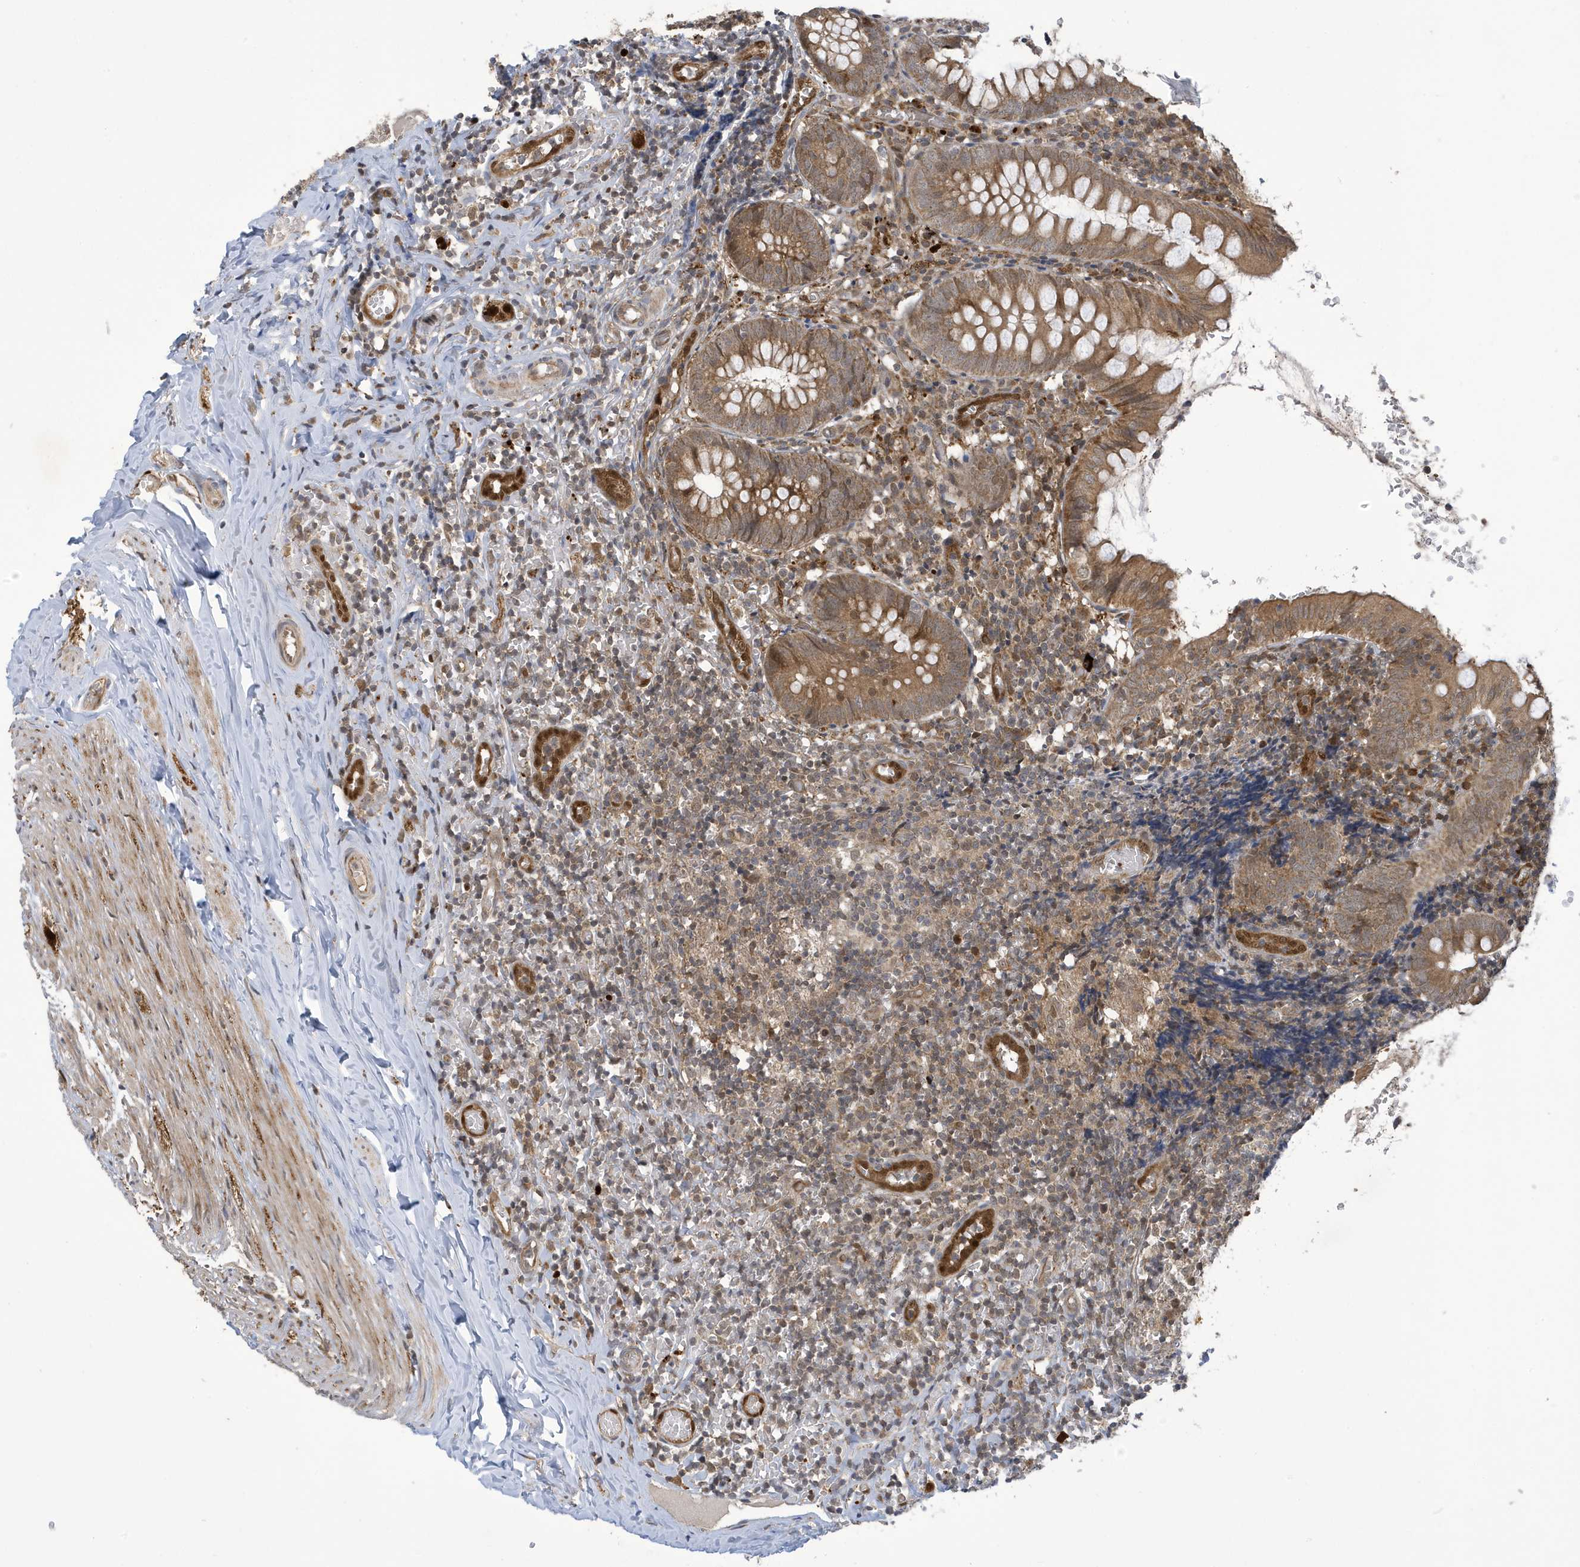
{"staining": {"intensity": "moderate", "quantity": ">75%", "location": "cytoplasmic/membranous"}, "tissue": "appendix", "cell_type": "Glandular cells", "image_type": "normal", "snomed": [{"axis": "morphology", "description": "Normal tissue, NOS"}, {"axis": "topography", "description": "Appendix"}], "caption": "Appendix stained with DAB immunohistochemistry (IHC) reveals medium levels of moderate cytoplasmic/membranous positivity in about >75% of glandular cells.", "gene": "NCOA7", "patient": {"sex": "male", "age": 8}}